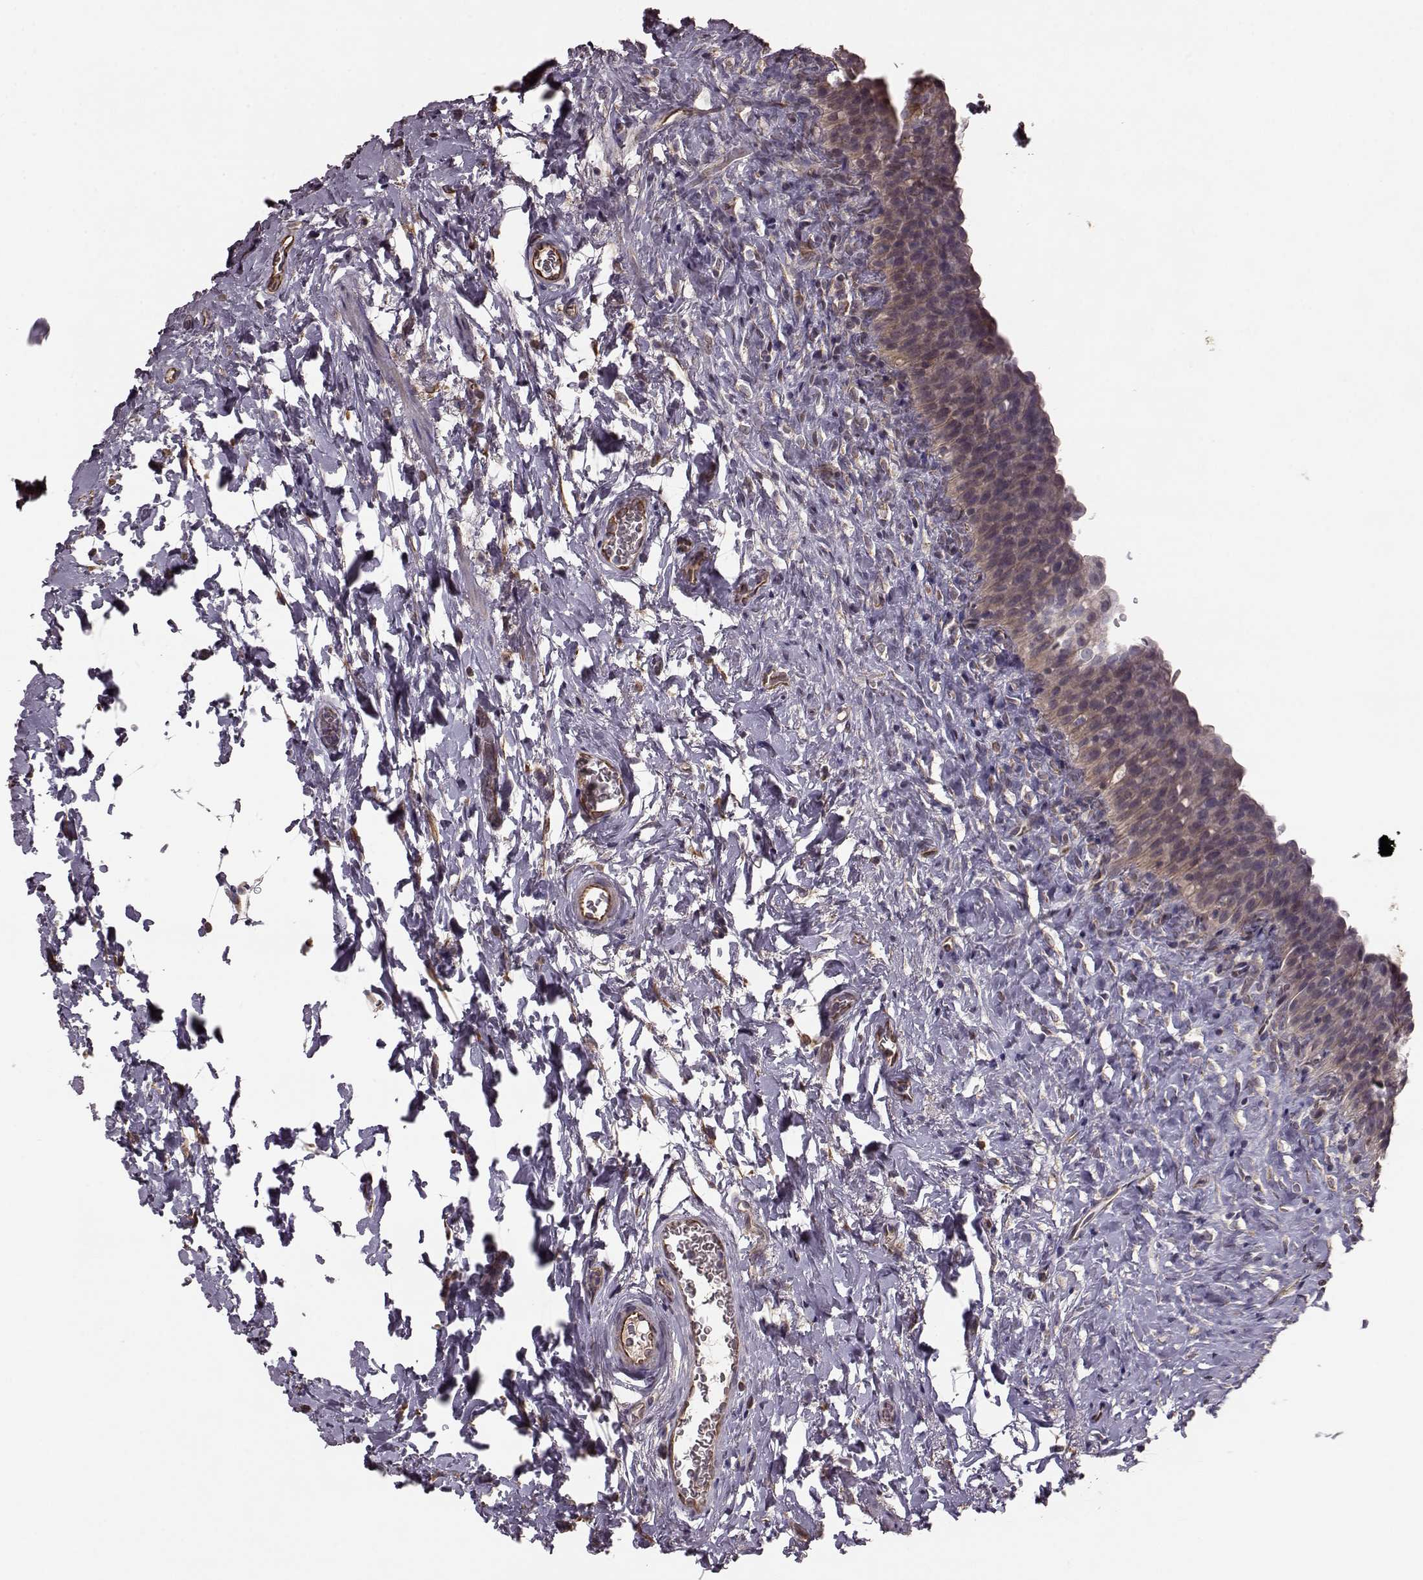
{"staining": {"intensity": "weak", "quantity": ">75%", "location": "cytoplasmic/membranous"}, "tissue": "urinary bladder", "cell_type": "Urothelial cells", "image_type": "normal", "snomed": [{"axis": "morphology", "description": "Normal tissue, NOS"}, {"axis": "topography", "description": "Urinary bladder"}], "caption": "Protein expression analysis of benign human urinary bladder reveals weak cytoplasmic/membranous staining in approximately >75% of urothelial cells. (Stains: DAB in brown, nuclei in blue, Microscopy: brightfield microscopy at high magnification).", "gene": "NTF3", "patient": {"sex": "male", "age": 76}}